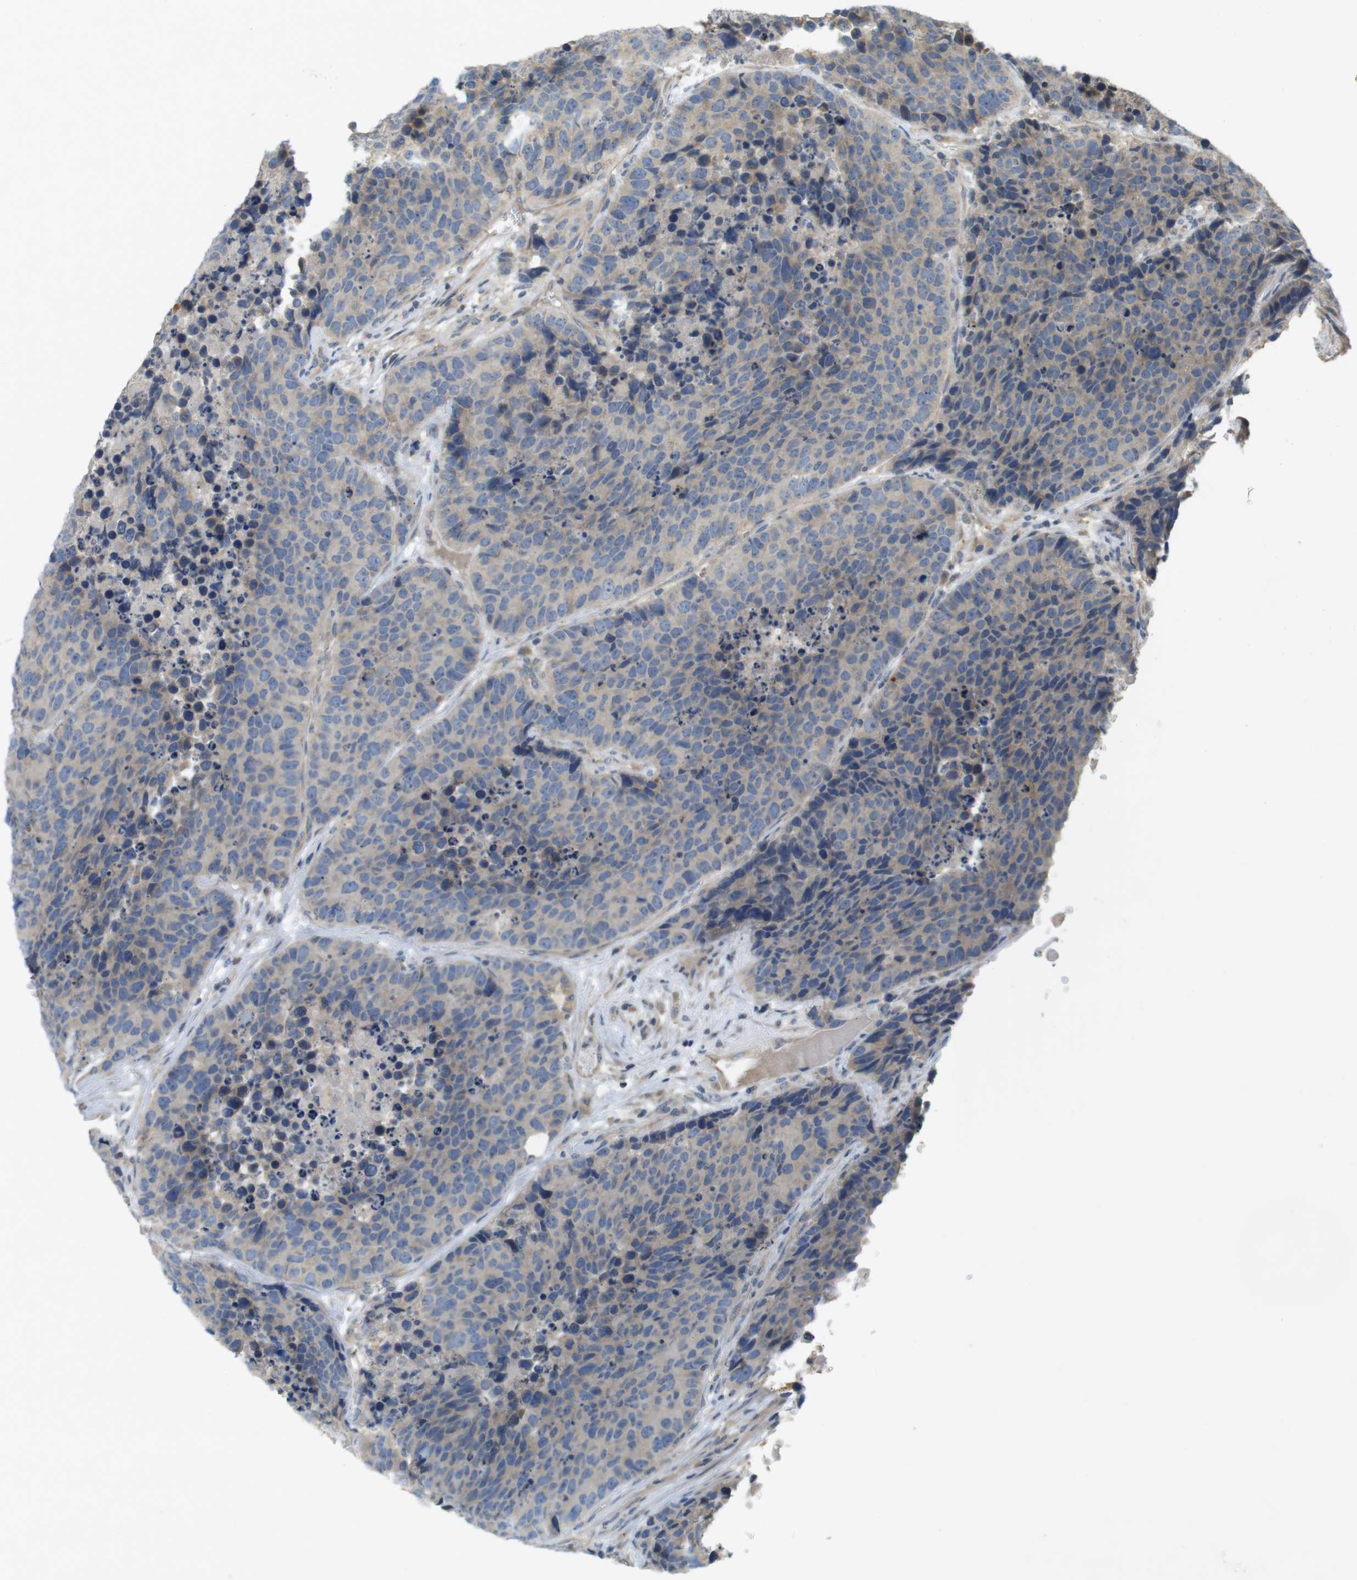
{"staining": {"intensity": "weak", "quantity": "<25%", "location": "cytoplasmic/membranous"}, "tissue": "carcinoid", "cell_type": "Tumor cells", "image_type": "cancer", "snomed": [{"axis": "morphology", "description": "Carcinoid, malignant, NOS"}, {"axis": "topography", "description": "Lung"}], "caption": "This histopathology image is of malignant carcinoid stained with immunohistochemistry (IHC) to label a protein in brown with the nuclei are counter-stained blue. There is no expression in tumor cells.", "gene": "CLTC", "patient": {"sex": "male", "age": 60}}